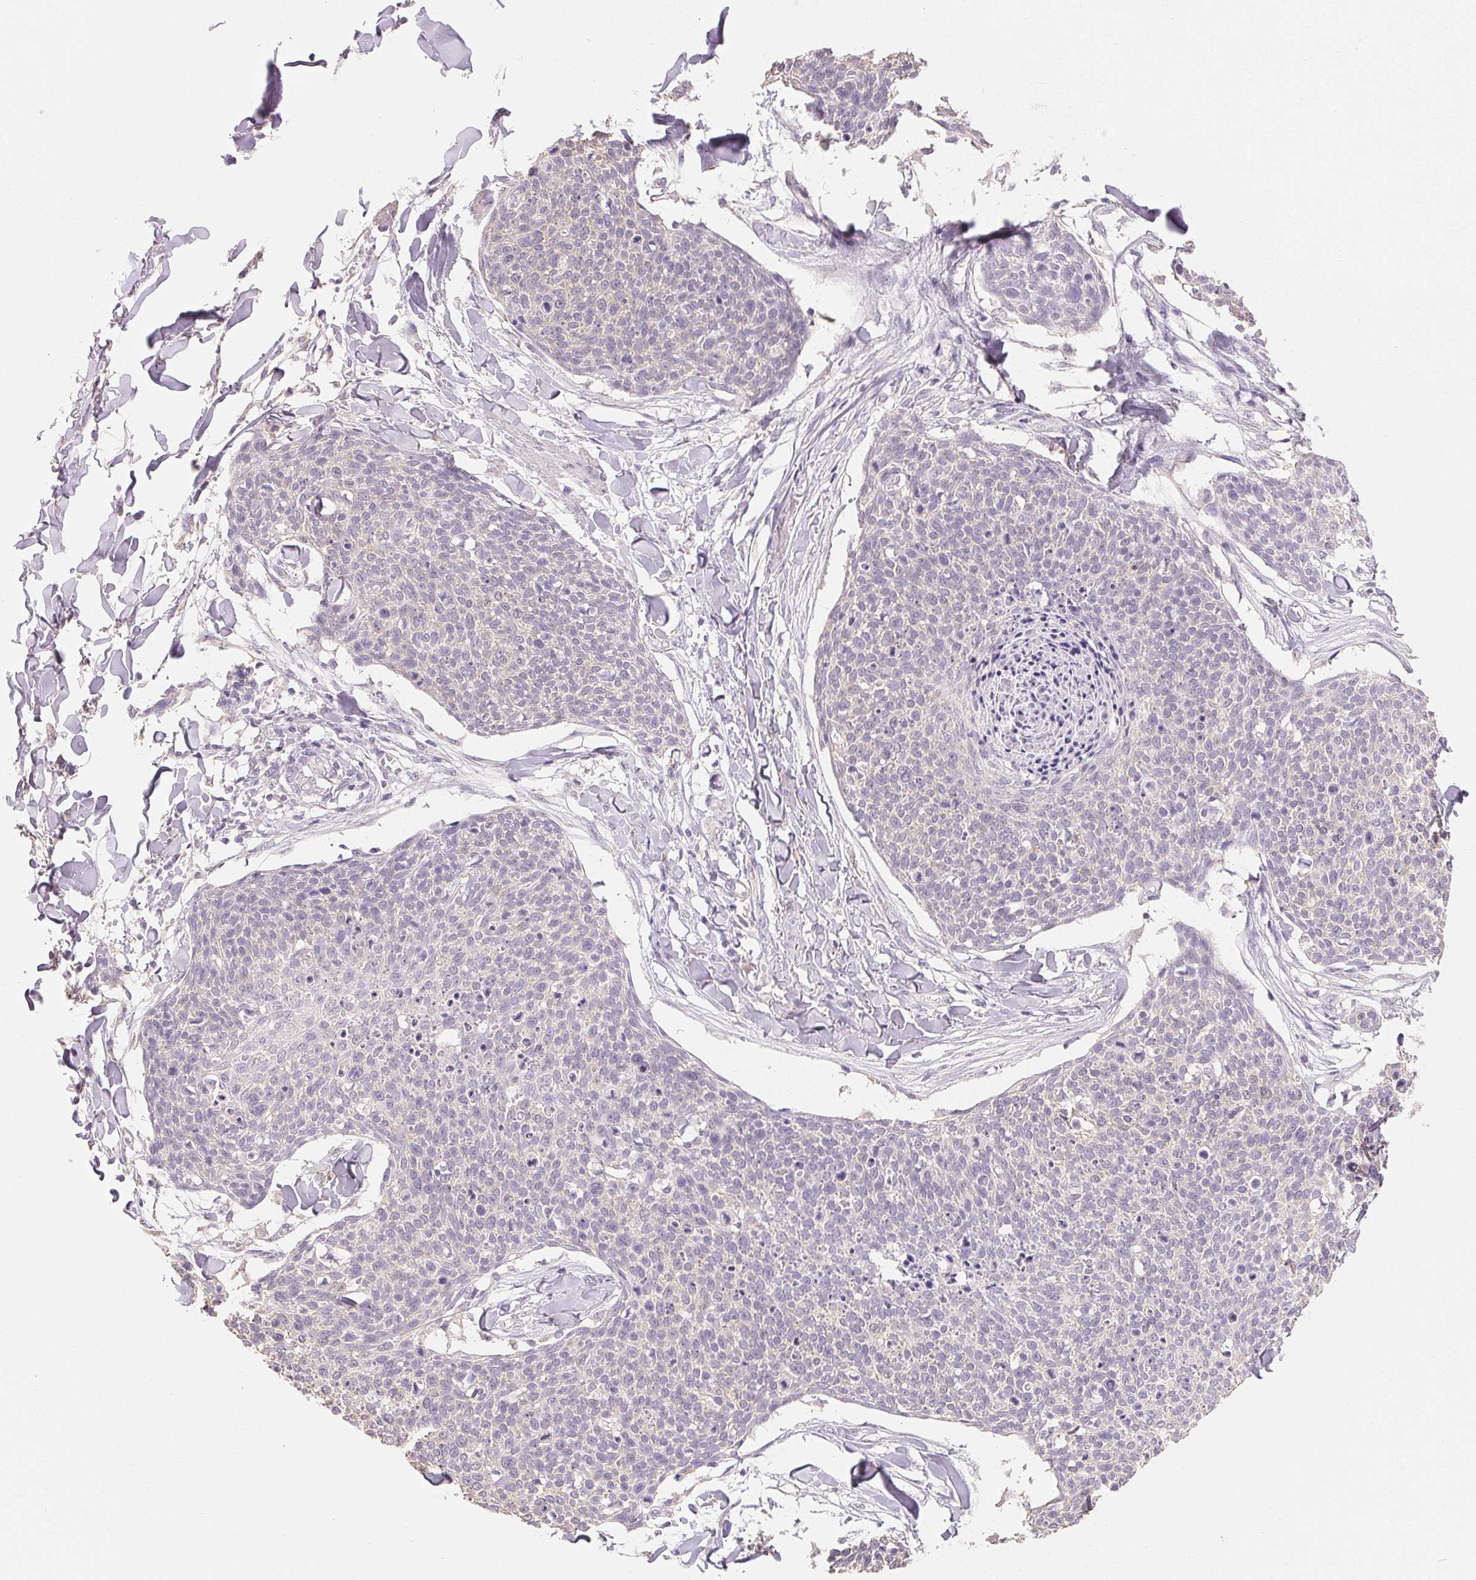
{"staining": {"intensity": "negative", "quantity": "none", "location": "none"}, "tissue": "skin cancer", "cell_type": "Tumor cells", "image_type": "cancer", "snomed": [{"axis": "morphology", "description": "Squamous cell carcinoma, NOS"}, {"axis": "topography", "description": "Skin"}, {"axis": "topography", "description": "Vulva"}], "caption": "Human squamous cell carcinoma (skin) stained for a protein using IHC exhibits no positivity in tumor cells.", "gene": "MAP7D2", "patient": {"sex": "female", "age": 75}}